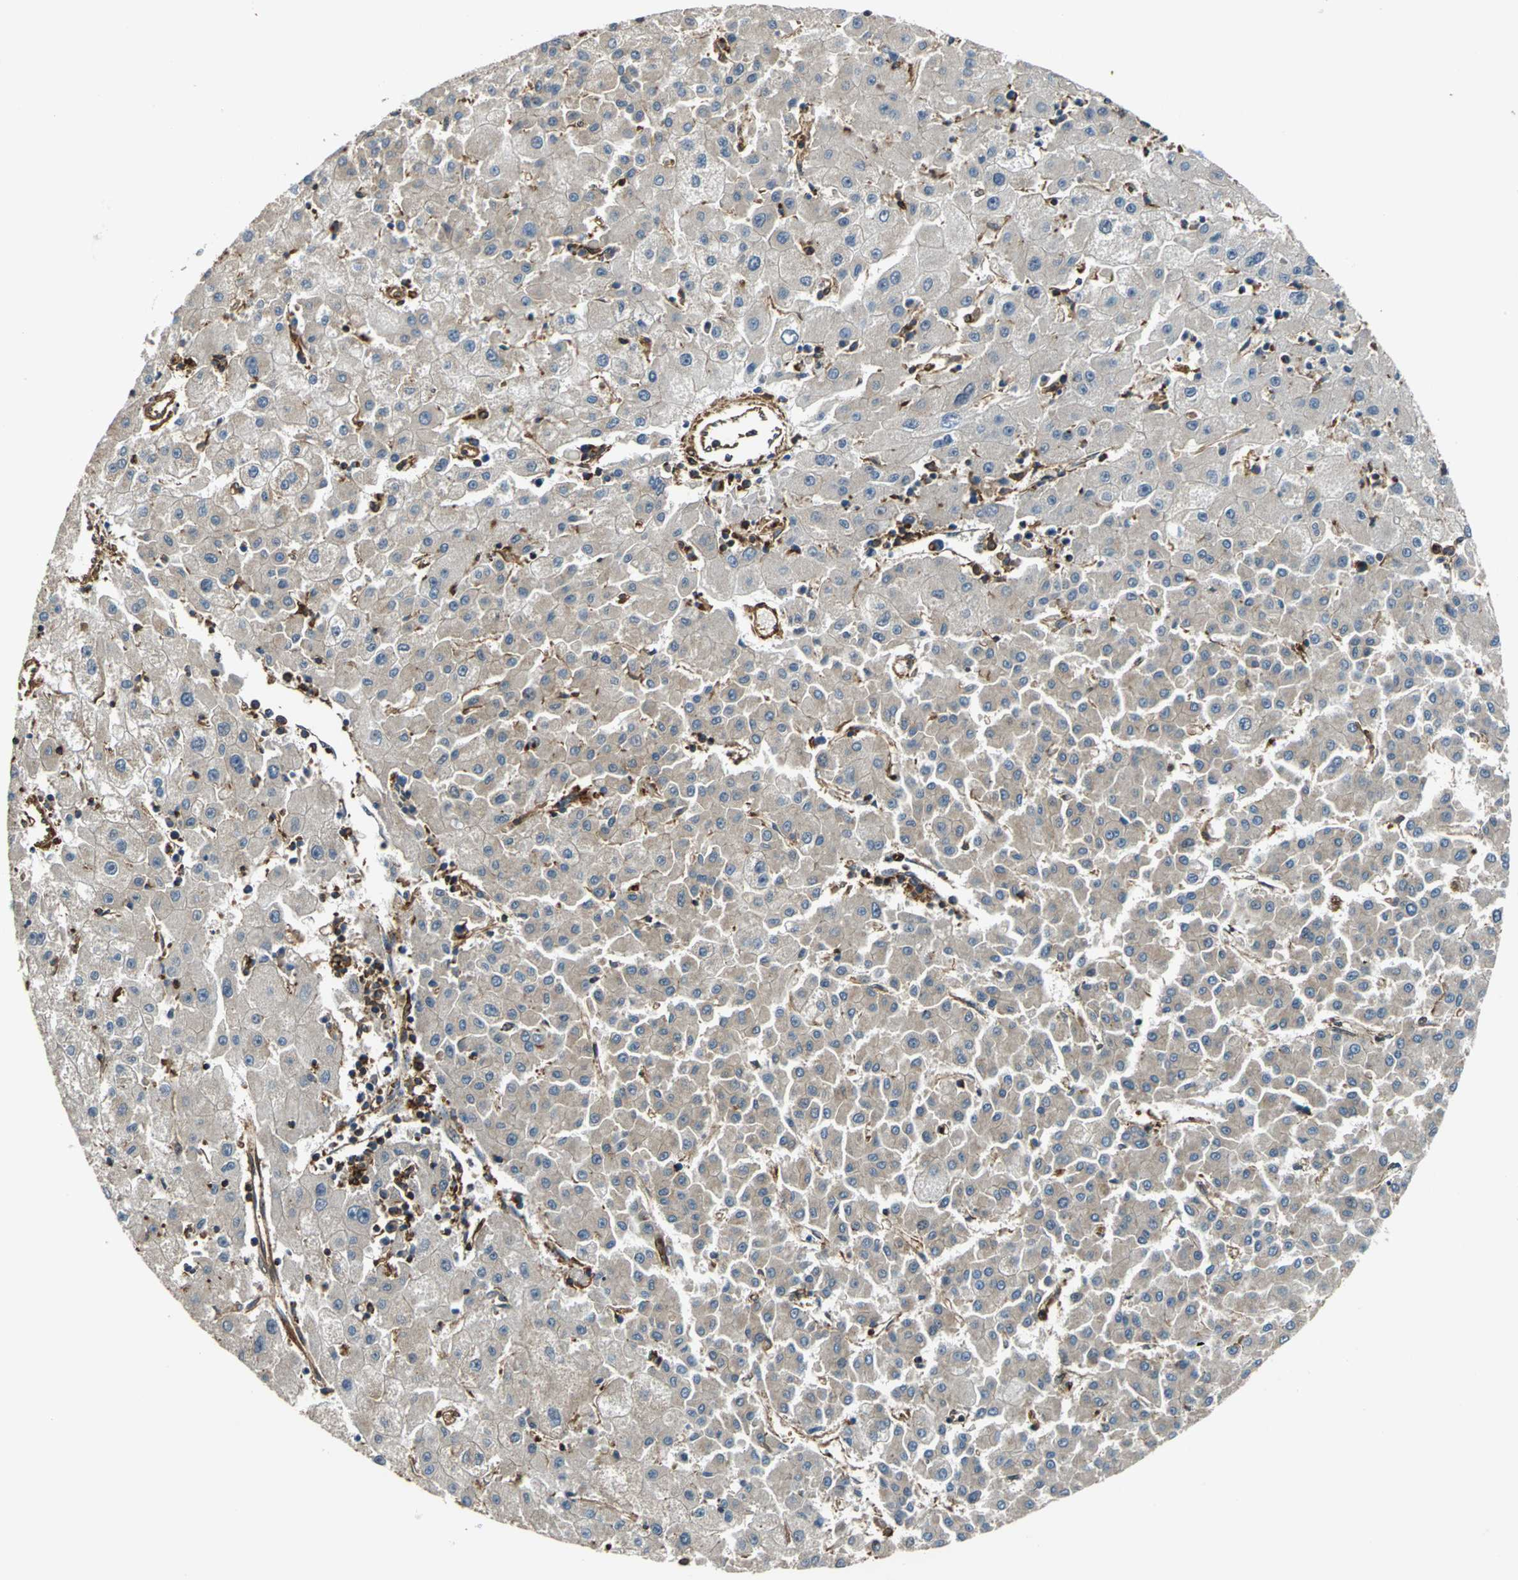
{"staining": {"intensity": "weak", "quantity": "25%-75%", "location": "cytoplasmic/membranous"}, "tissue": "liver cancer", "cell_type": "Tumor cells", "image_type": "cancer", "snomed": [{"axis": "morphology", "description": "Carcinoma, Hepatocellular, NOS"}, {"axis": "topography", "description": "Liver"}], "caption": "Immunohistochemistry (IHC) micrograph of neoplastic tissue: hepatocellular carcinoma (liver) stained using IHC shows low levels of weak protein expression localized specifically in the cytoplasmic/membranous of tumor cells, appearing as a cytoplasmic/membranous brown color.", "gene": "PARVA", "patient": {"sex": "male", "age": 72}}